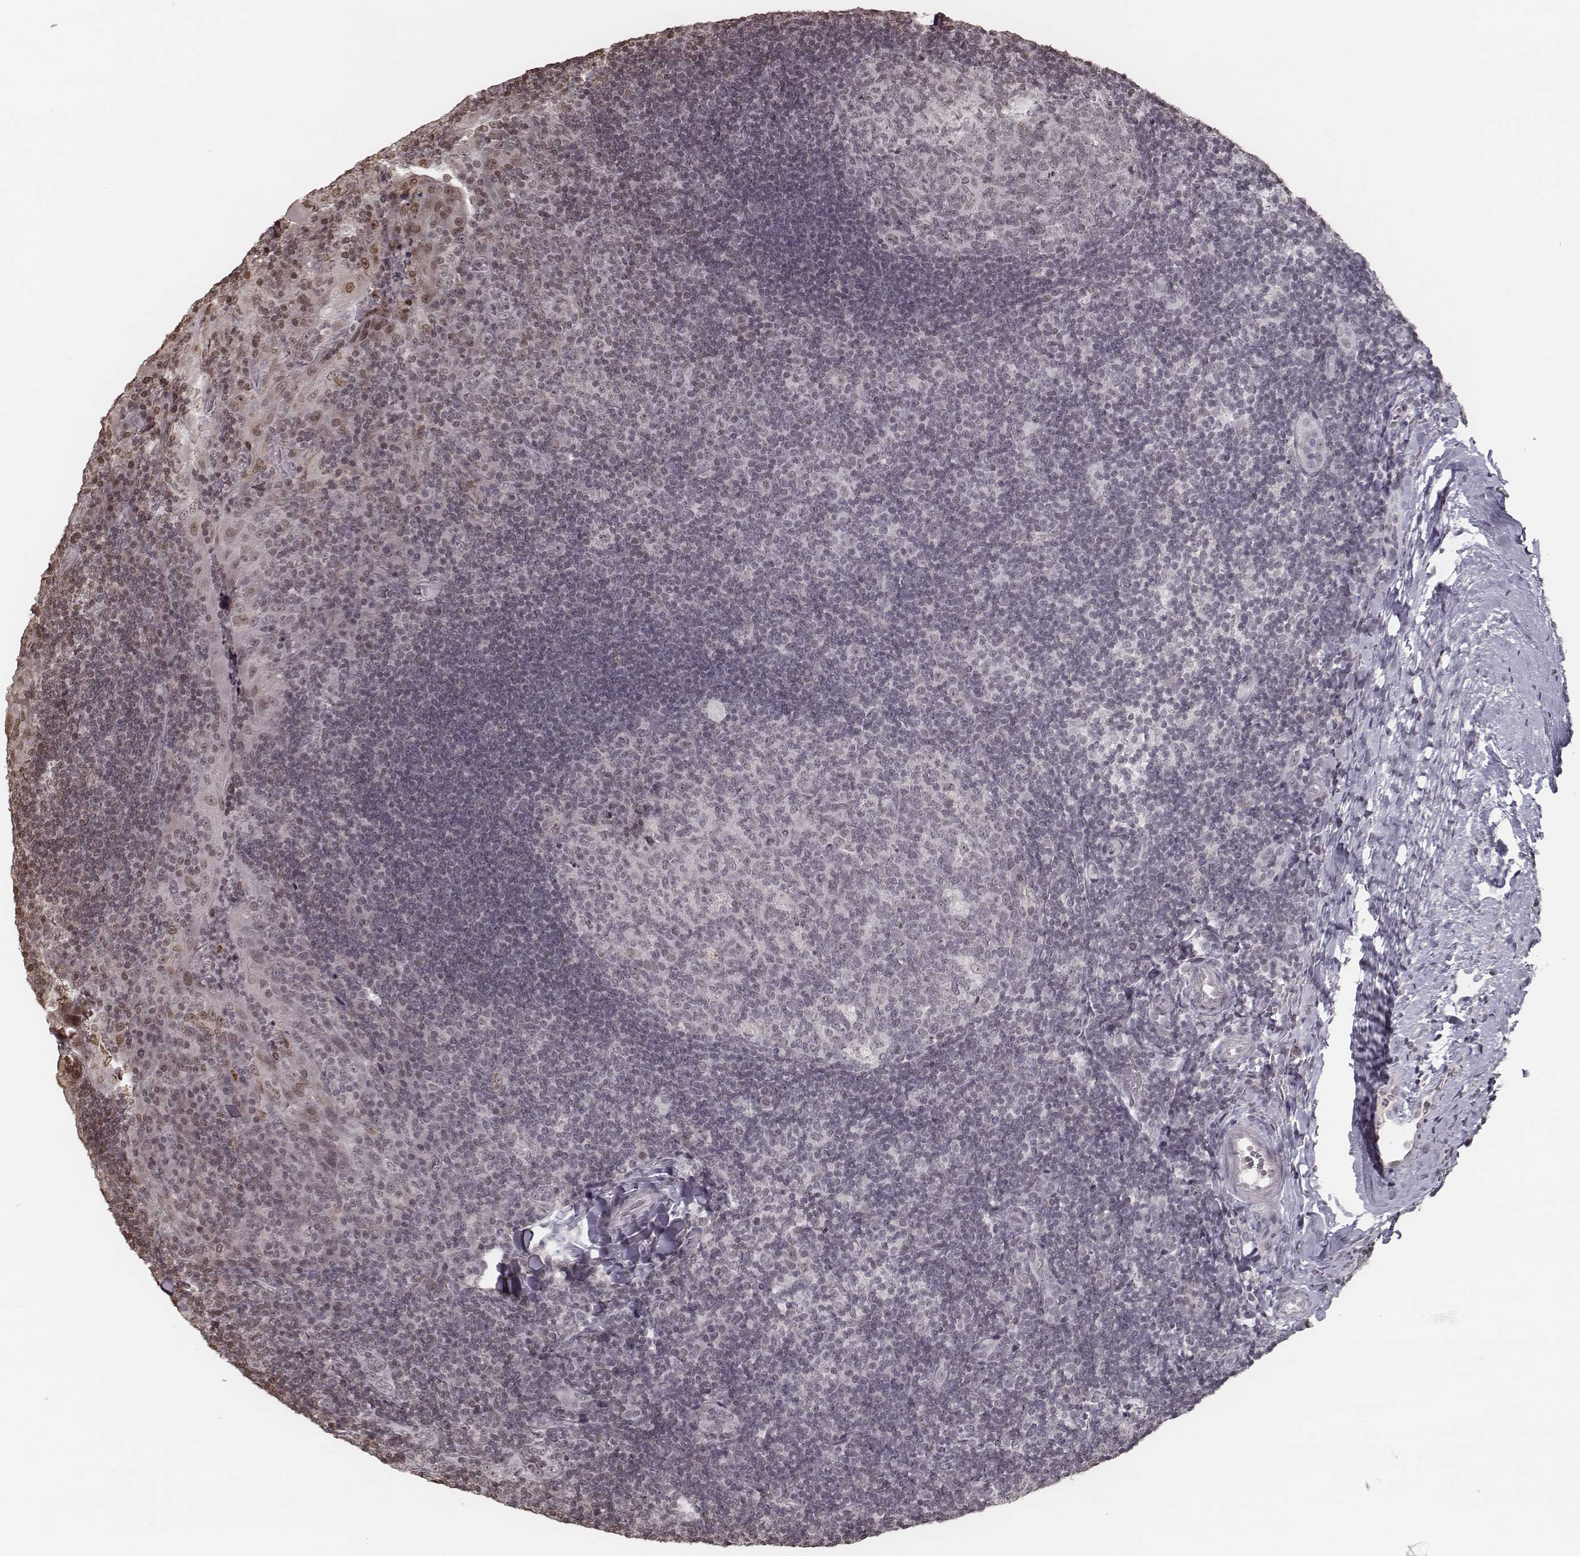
{"staining": {"intensity": "negative", "quantity": "none", "location": "none"}, "tissue": "tonsil", "cell_type": "Germinal center cells", "image_type": "normal", "snomed": [{"axis": "morphology", "description": "Normal tissue, NOS"}, {"axis": "topography", "description": "Tonsil"}], "caption": "IHC of unremarkable tonsil demonstrates no staining in germinal center cells. (DAB IHC with hematoxylin counter stain).", "gene": "HMGA2", "patient": {"sex": "male", "age": 17}}